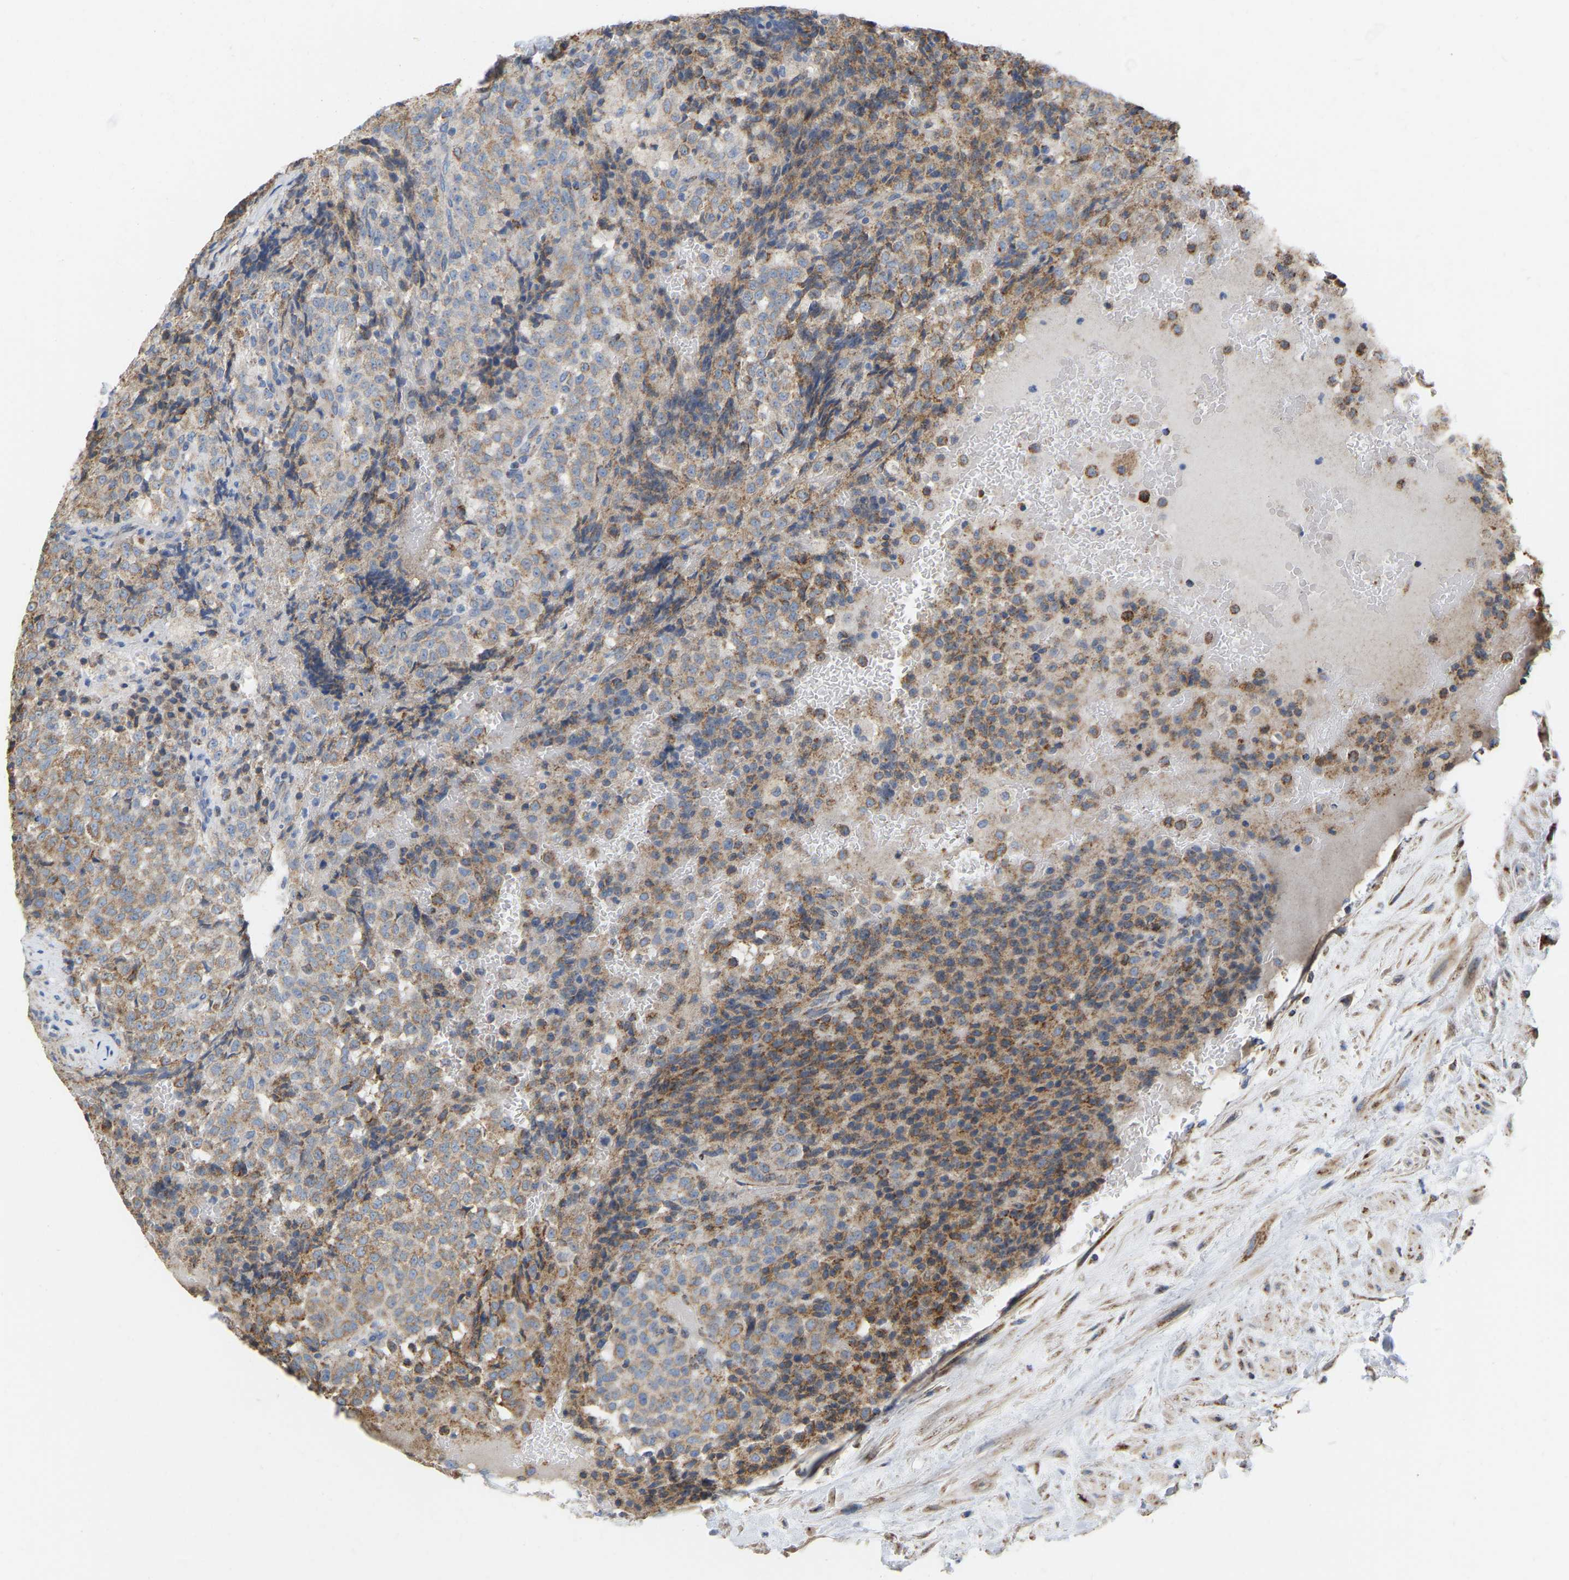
{"staining": {"intensity": "moderate", "quantity": ">75%", "location": "cytoplasmic/membranous"}, "tissue": "testis cancer", "cell_type": "Tumor cells", "image_type": "cancer", "snomed": [{"axis": "morphology", "description": "Seminoma, NOS"}, {"axis": "topography", "description": "Testis"}], "caption": "Tumor cells show medium levels of moderate cytoplasmic/membranous positivity in about >75% of cells in human testis seminoma.", "gene": "CBLB", "patient": {"sex": "male", "age": 59}}